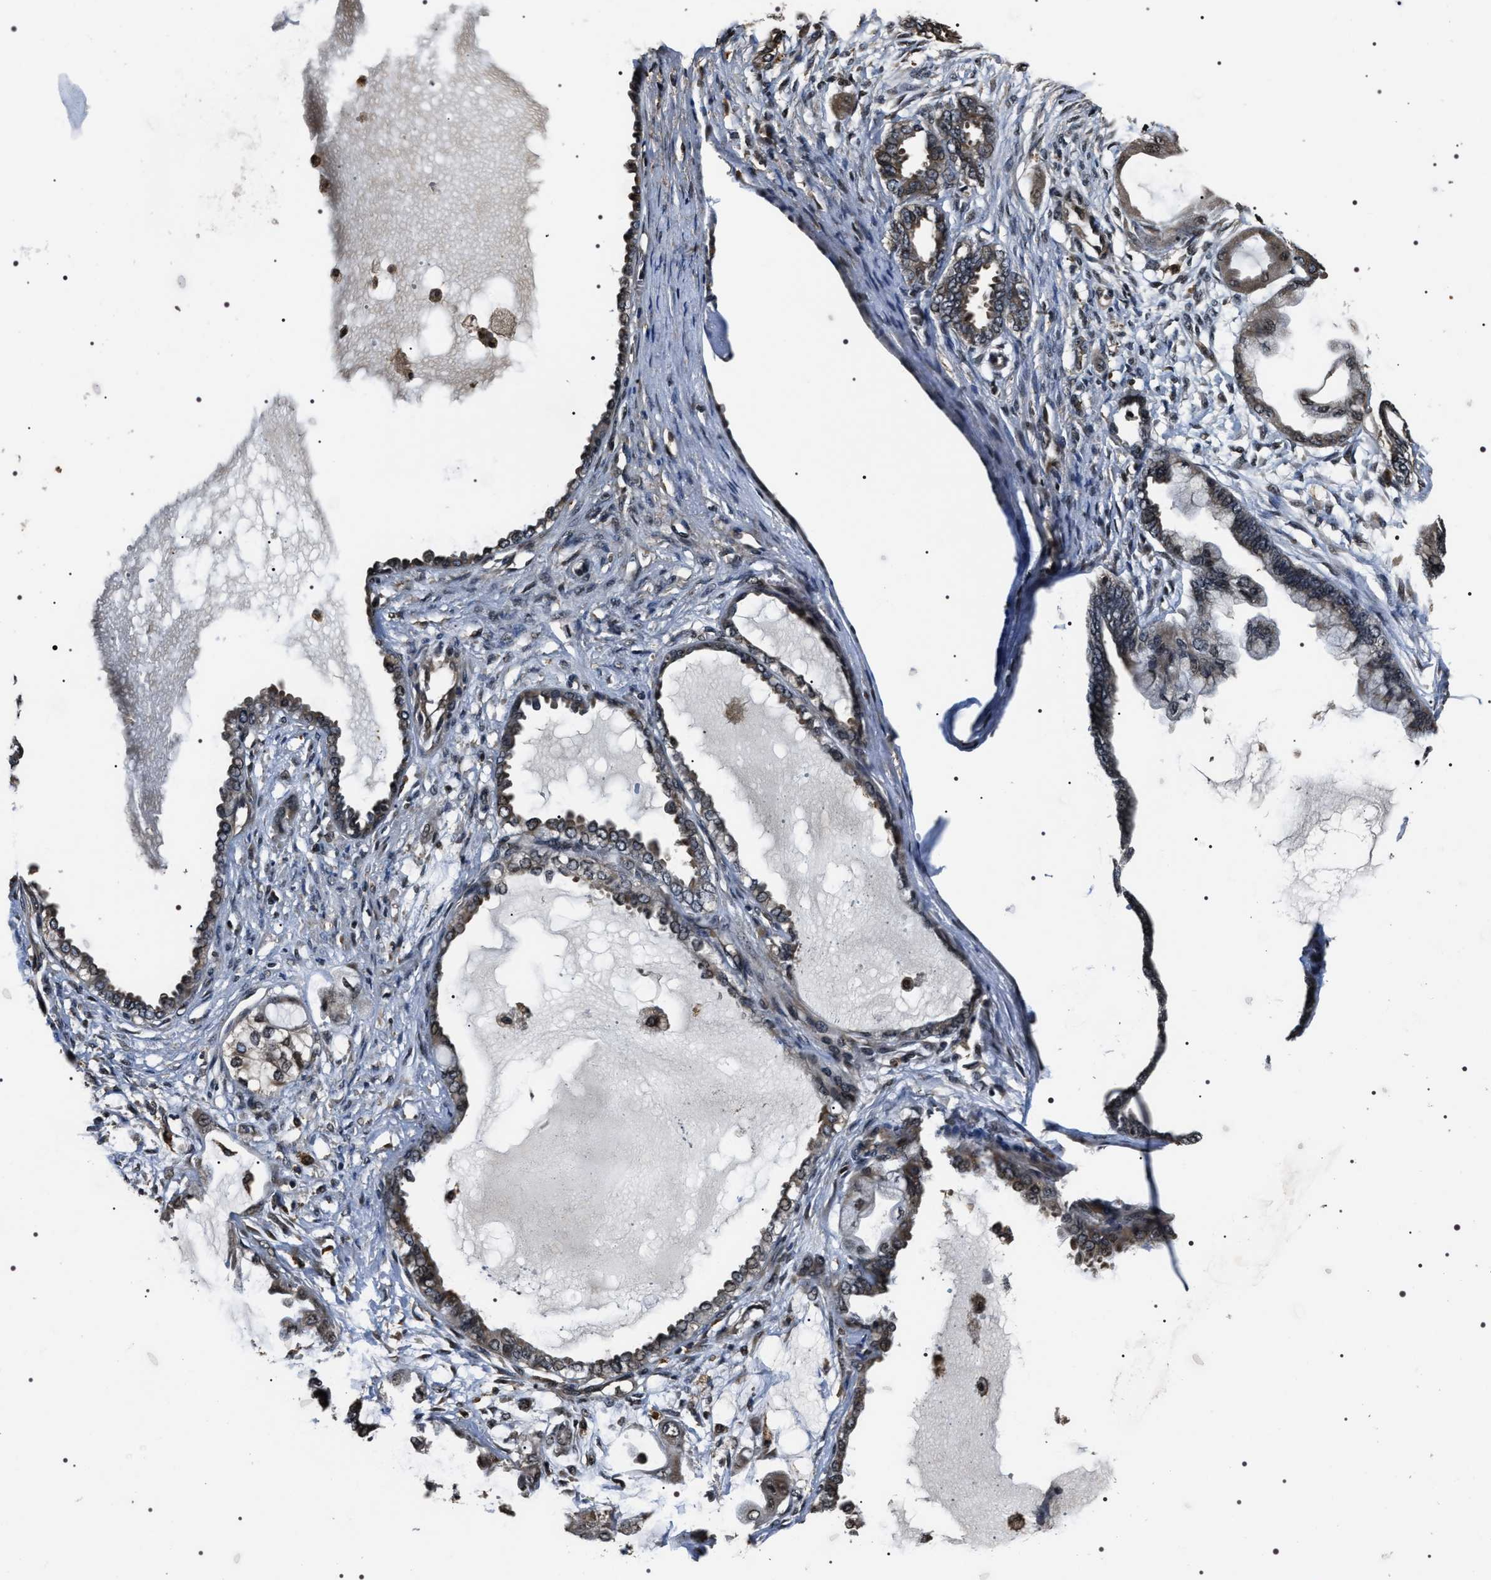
{"staining": {"intensity": "weak", "quantity": "25%-75%", "location": "cytoplasmic/membranous"}, "tissue": "ovarian cancer", "cell_type": "Tumor cells", "image_type": "cancer", "snomed": [{"axis": "morphology", "description": "Carcinoma, NOS"}, {"axis": "morphology", "description": "Carcinoma, endometroid"}, {"axis": "topography", "description": "Ovary"}], "caption": "Brown immunohistochemical staining in ovarian cancer (carcinoma) exhibits weak cytoplasmic/membranous staining in approximately 25%-75% of tumor cells.", "gene": "ARHGAP22", "patient": {"sex": "female", "age": 50}}